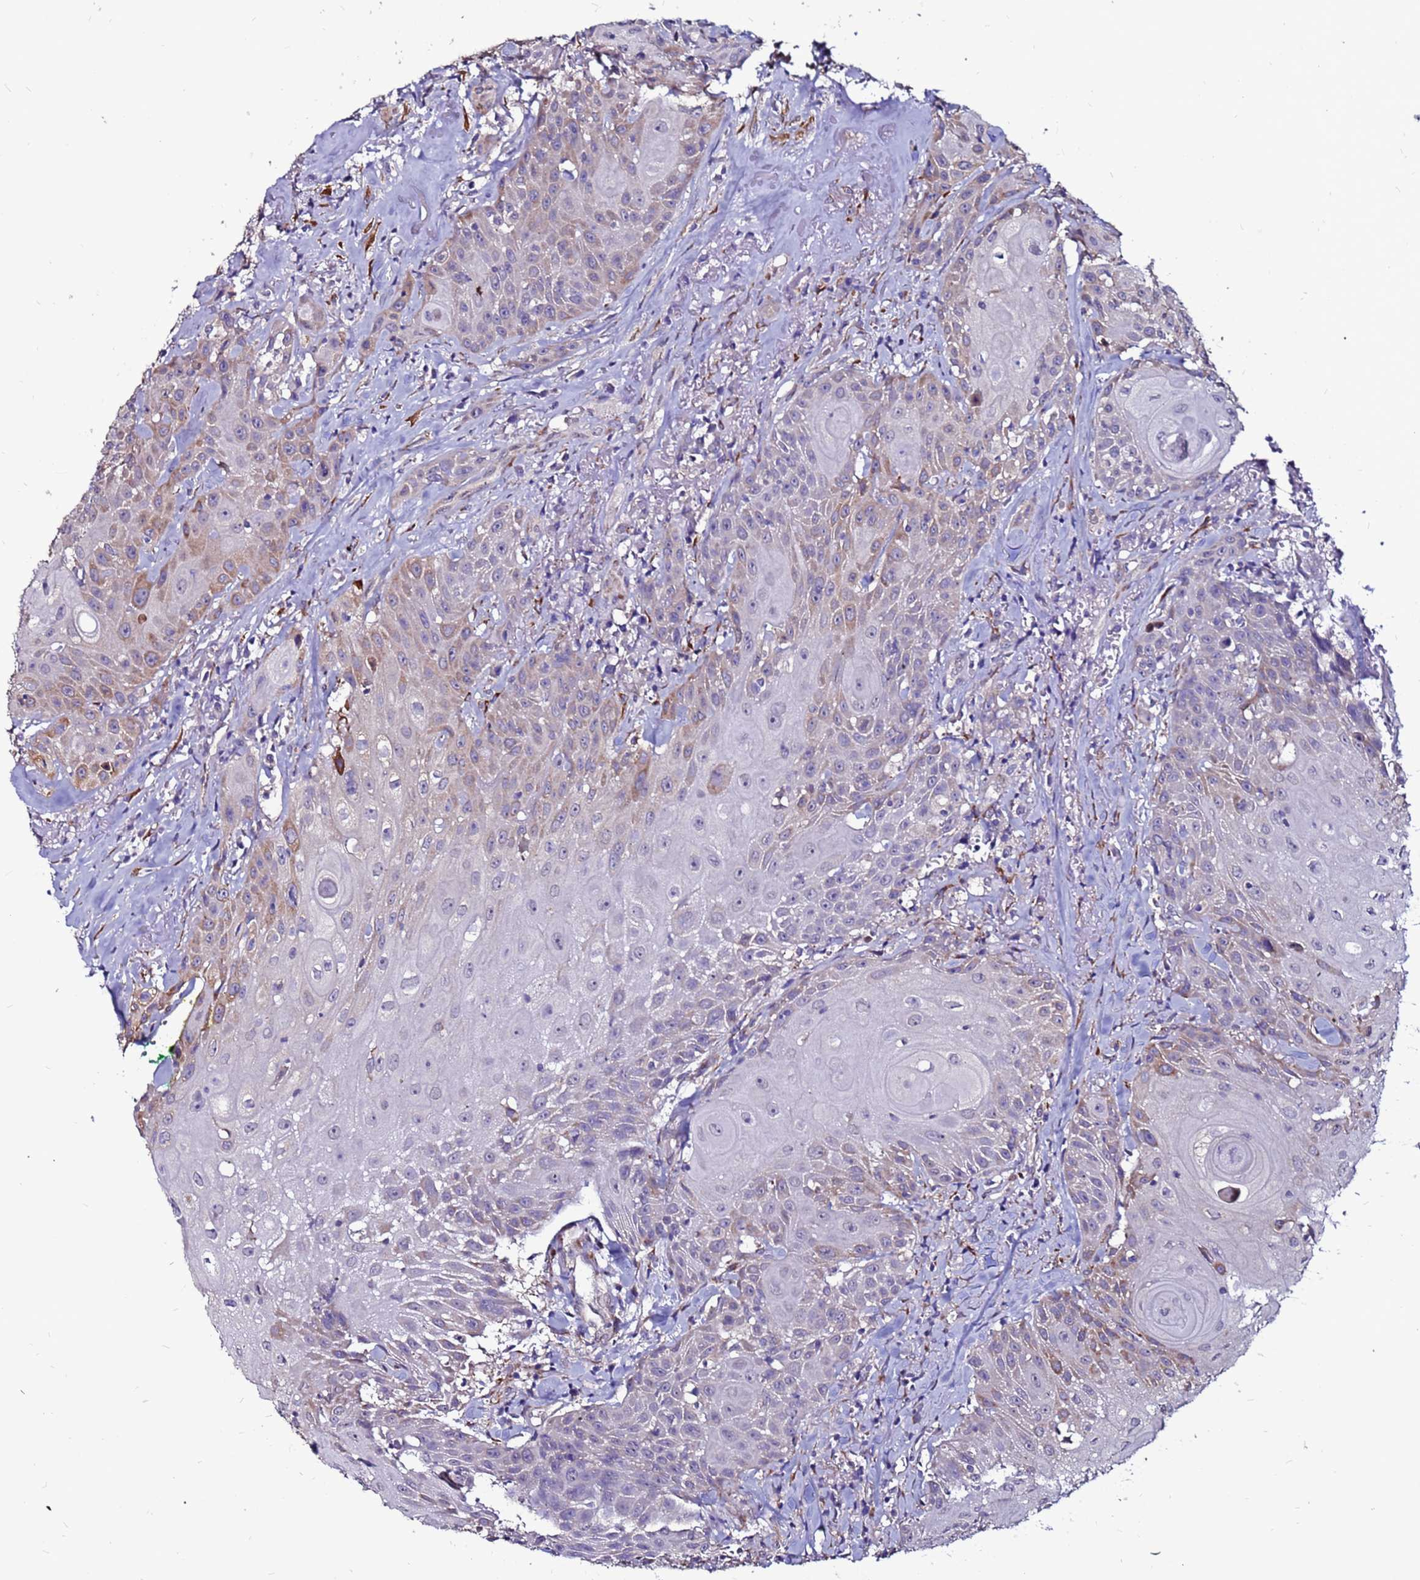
{"staining": {"intensity": "moderate", "quantity": "25%-75%", "location": "cytoplasmic/membranous"}, "tissue": "head and neck cancer", "cell_type": "Tumor cells", "image_type": "cancer", "snomed": [{"axis": "morphology", "description": "Squamous cell carcinoma, NOS"}, {"axis": "topography", "description": "Oral tissue"}, {"axis": "topography", "description": "Head-Neck"}], "caption": "Moderate cytoplasmic/membranous positivity for a protein is identified in about 25%-75% of tumor cells of head and neck squamous cell carcinoma using IHC.", "gene": "SLC44A3", "patient": {"sex": "female", "age": 82}}